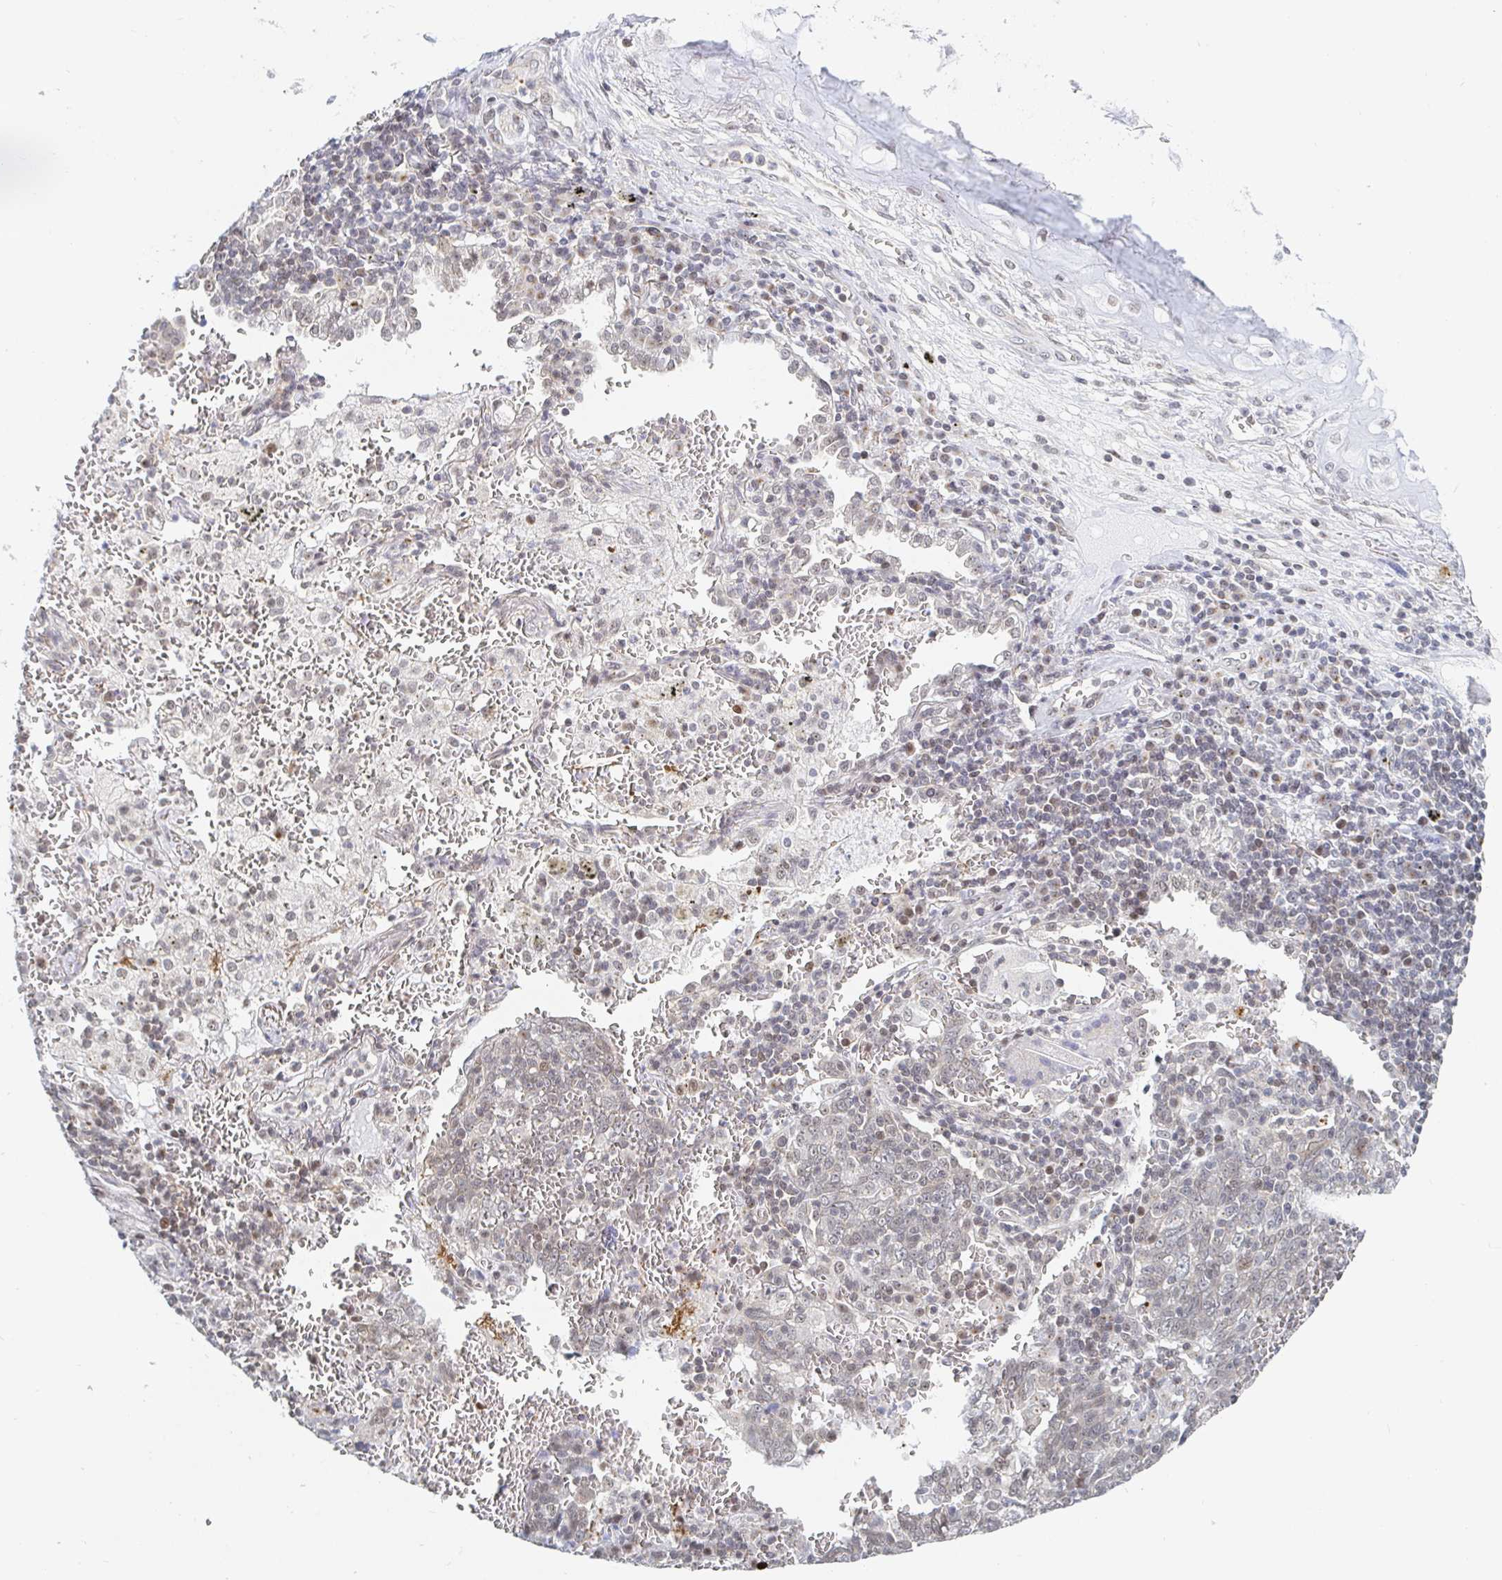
{"staining": {"intensity": "weak", "quantity": "25%-75%", "location": "nuclear"}, "tissue": "lung cancer", "cell_type": "Tumor cells", "image_type": "cancer", "snomed": [{"axis": "morphology", "description": "Squamous cell carcinoma, NOS"}, {"axis": "topography", "description": "Lung"}], "caption": "The photomicrograph displays staining of lung squamous cell carcinoma, revealing weak nuclear protein expression (brown color) within tumor cells. (IHC, brightfield microscopy, high magnification).", "gene": "CHD2", "patient": {"sex": "female", "age": 72}}